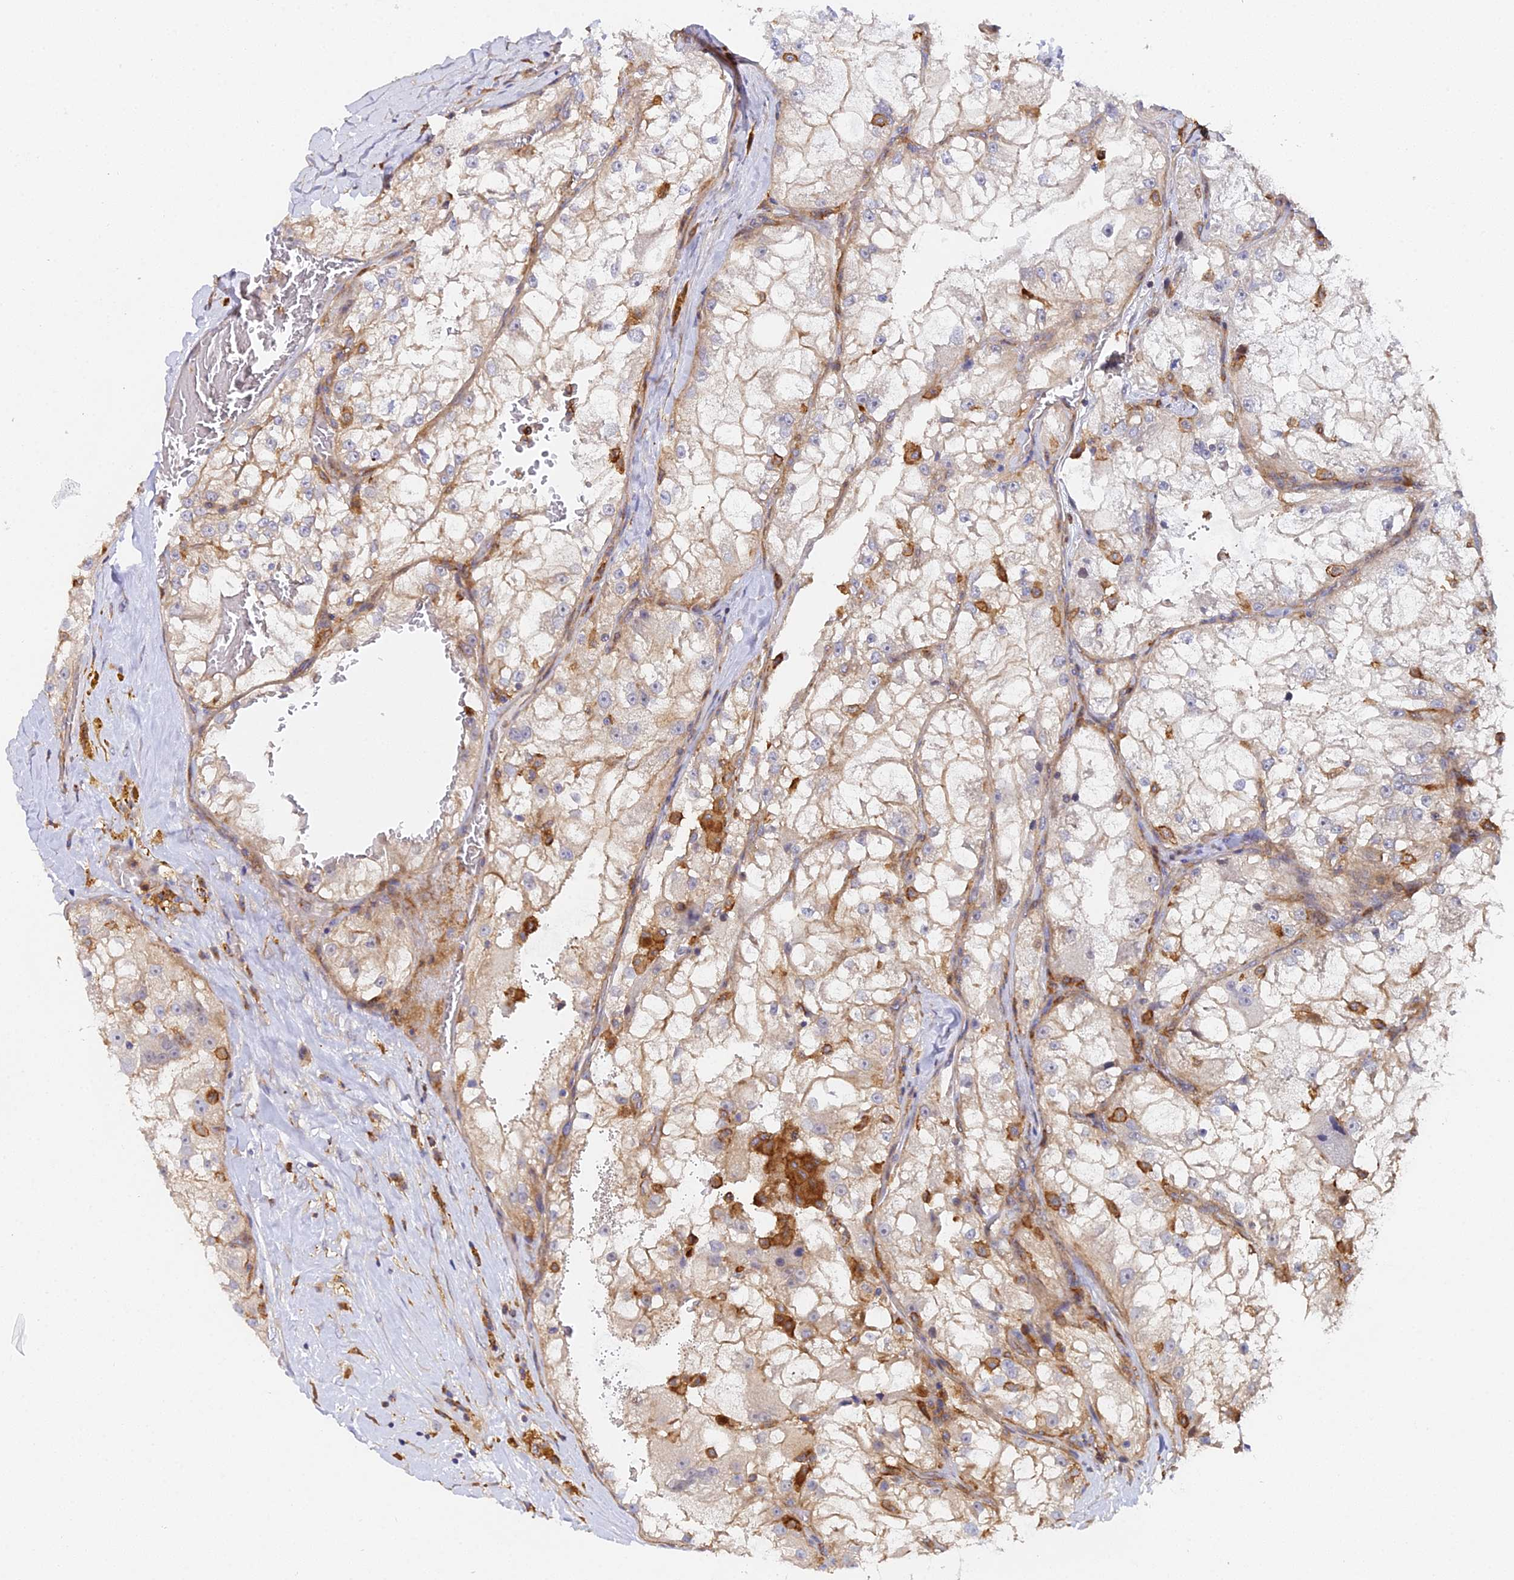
{"staining": {"intensity": "weak", "quantity": "25%-75%", "location": "cytoplasmic/membranous"}, "tissue": "renal cancer", "cell_type": "Tumor cells", "image_type": "cancer", "snomed": [{"axis": "morphology", "description": "Adenocarcinoma, NOS"}, {"axis": "topography", "description": "Kidney"}], "caption": "Approximately 25%-75% of tumor cells in human renal cancer exhibit weak cytoplasmic/membranous protein expression as visualized by brown immunohistochemical staining.", "gene": "GNG5B", "patient": {"sex": "female", "age": 72}}